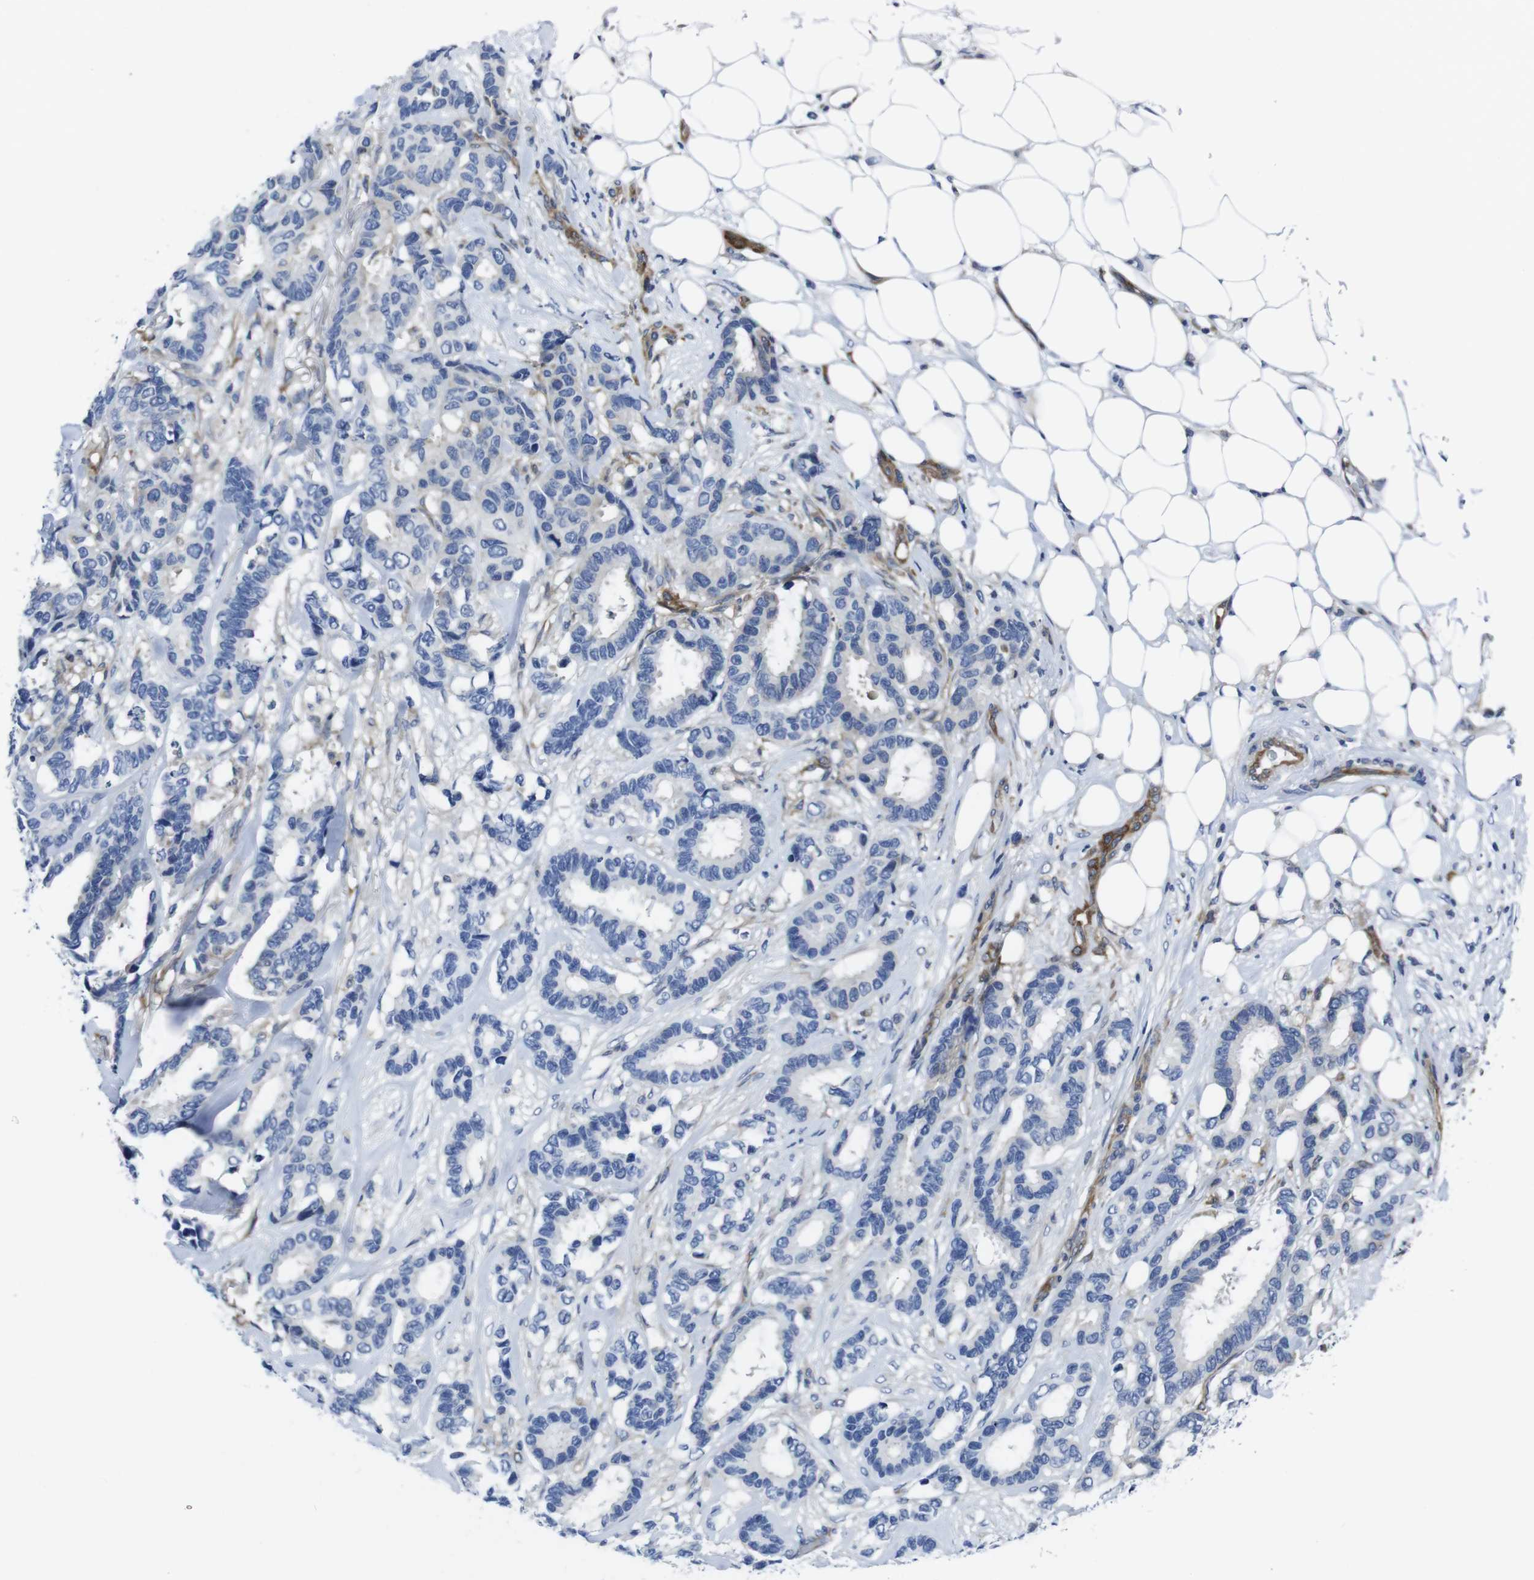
{"staining": {"intensity": "negative", "quantity": "none", "location": "none"}, "tissue": "breast cancer", "cell_type": "Tumor cells", "image_type": "cancer", "snomed": [{"axis": "morphology", "description": "Duct carcinoma"}, {"axis": "topography", "description": "Breast"}], "caption": "The histopathology image shows no staining of tumor cells in breast cancer.", "gene": "EIF4A1", "patient": {"sex": "female", "age": 87}}